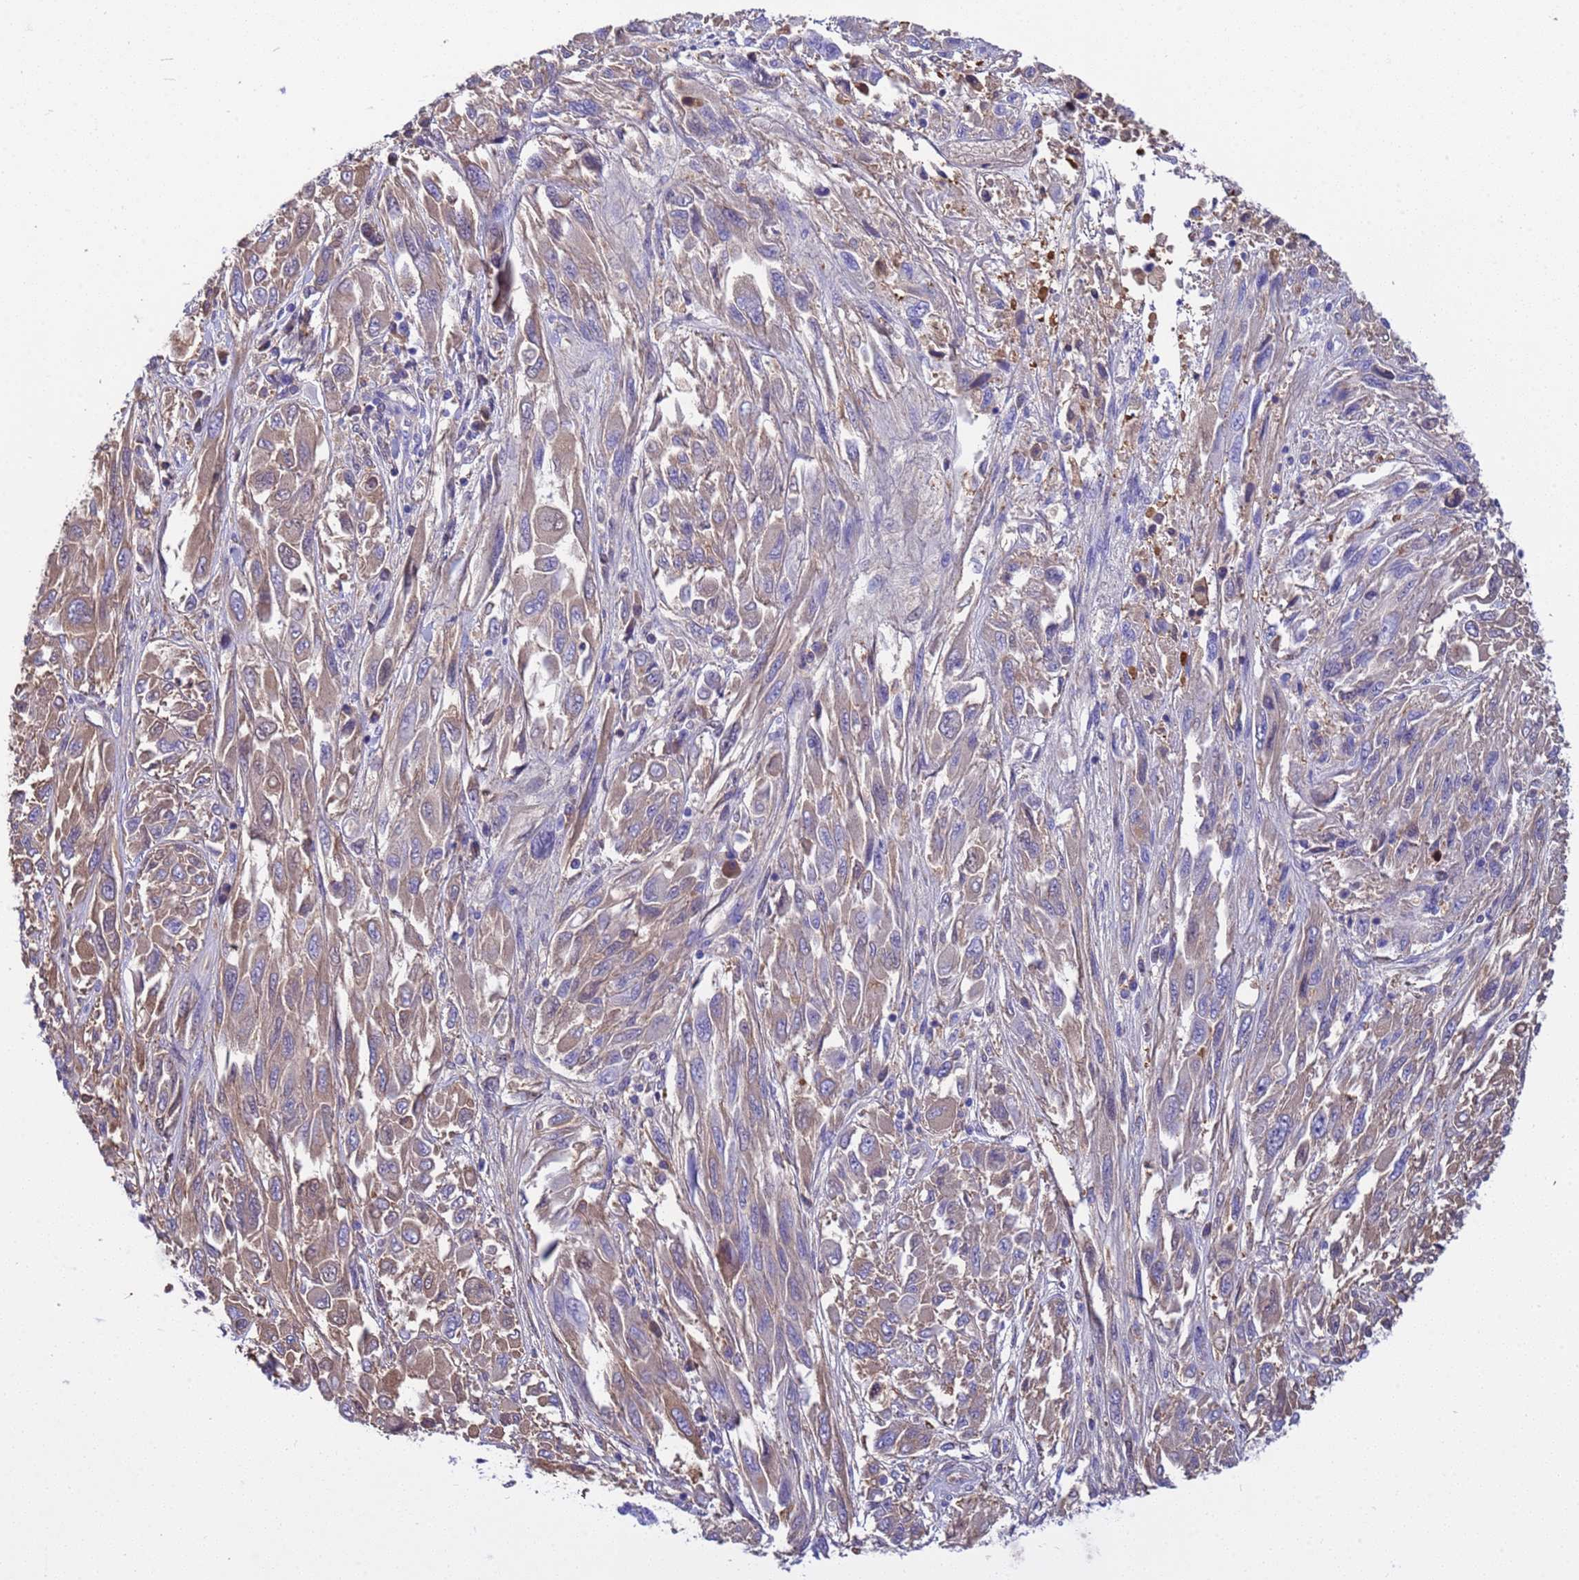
{"staining": {"intensity": "weak", "quantity": "25%-75%", "location": "cytoplasmic/membranous"}, "tissue": "melanoma", "cell_type": "Tumor cells", "image_type": "cancer", "snomed": [{"axis": "morphology", "description": "Malignant melanoma, NOS"}, {"axis": "topography", "description": "Skin"}], "caption": "Immunohistochemical staining of human malignant melanoma reveals weak cytoplasmic/membranous protein positivity in approximately 25%-75% of tumor cells. The staining was performed using DAB (3,3'-diaminobenzidine), with brown indicating positive protein expression. Nuclei are stained blue with hematoxylin.", "gene": "H1-7", "patient": {"sex": "female", "age": 91}}